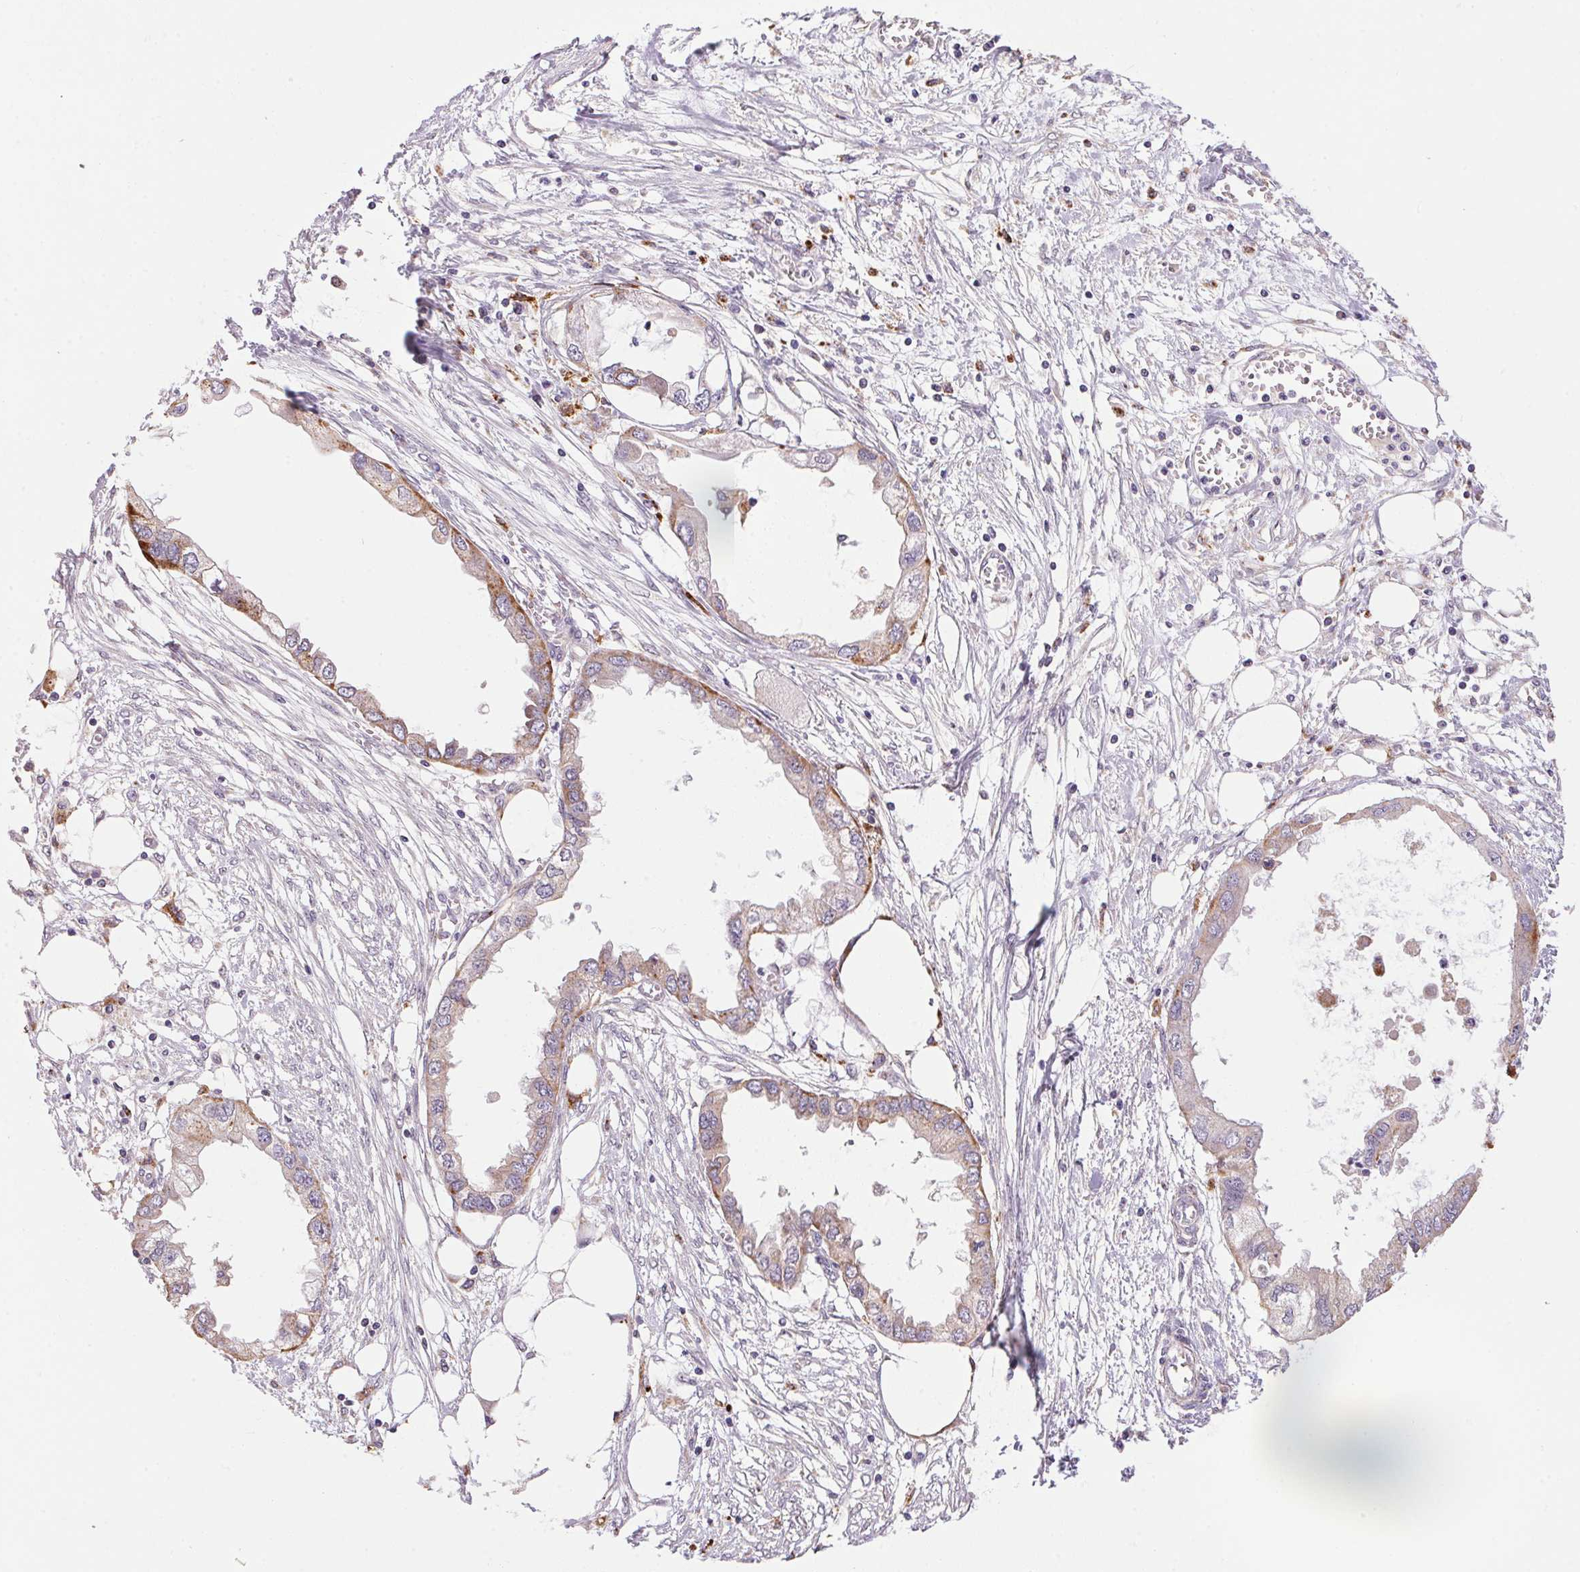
{"staining": {"intensity": "weak", "quantity": "<25%", "location": "cytoplasmic/membranous"}, "tissue": "endometrial cancer", "cell_type": "Tumor cells", "image_type": "cancer", "snomed": [{"axis": "morphology", "description": "Adenocarcinoma, NOS"}, {"axis": "morphology", "description": "Adenocarcinoma, metastatic, NOS"}, {"axis": "topography", "description": "Adipose tissue"}, {"axis": "topography", "description": "Endometrium"}], "caption": "Immunohistochemistry of endometrial cancer demonstrates no expression in tumor cells.", "gene": "ADH5", "patient": {"sex": "female", "age": 67}}